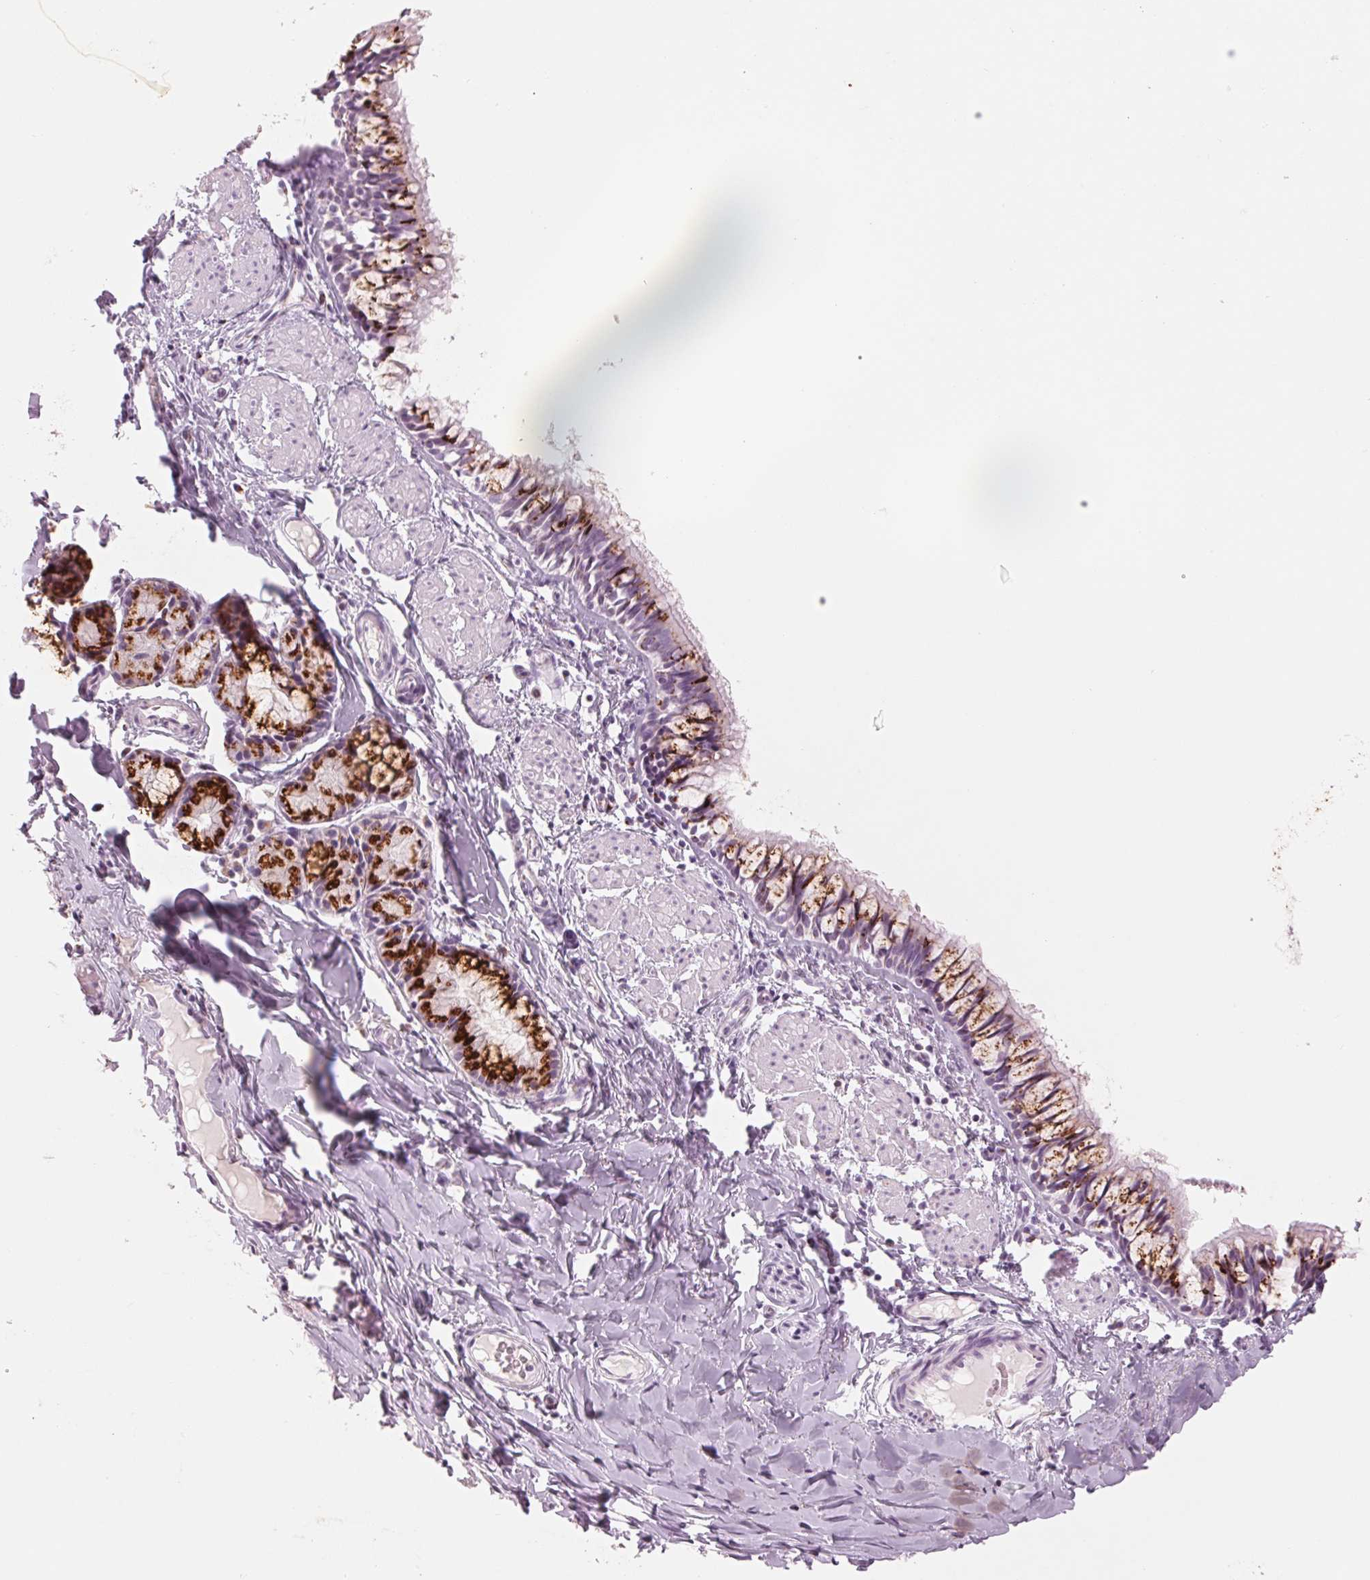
{"staining": {"intensity": "strong", "quantity": ">75%", "location": "cytoplasmic/membranous"}, "tissue": "bronchus", "cell_type": "Respiratory epithelial cells", "image_type": "normal", "snomed": [{"axis": "morphology", "description": "Normal tissue, NOS"}, {"axis": "topography", "description": "Bronchus"}], "caption": "Protein positivity by IHC displays strong cytoplasmic/membranous positivity in about >75% of respiratory epithelial cells in benign bronchus.", "gene": "GALNT7", "patient": {"sex": "male", "age": 1}}